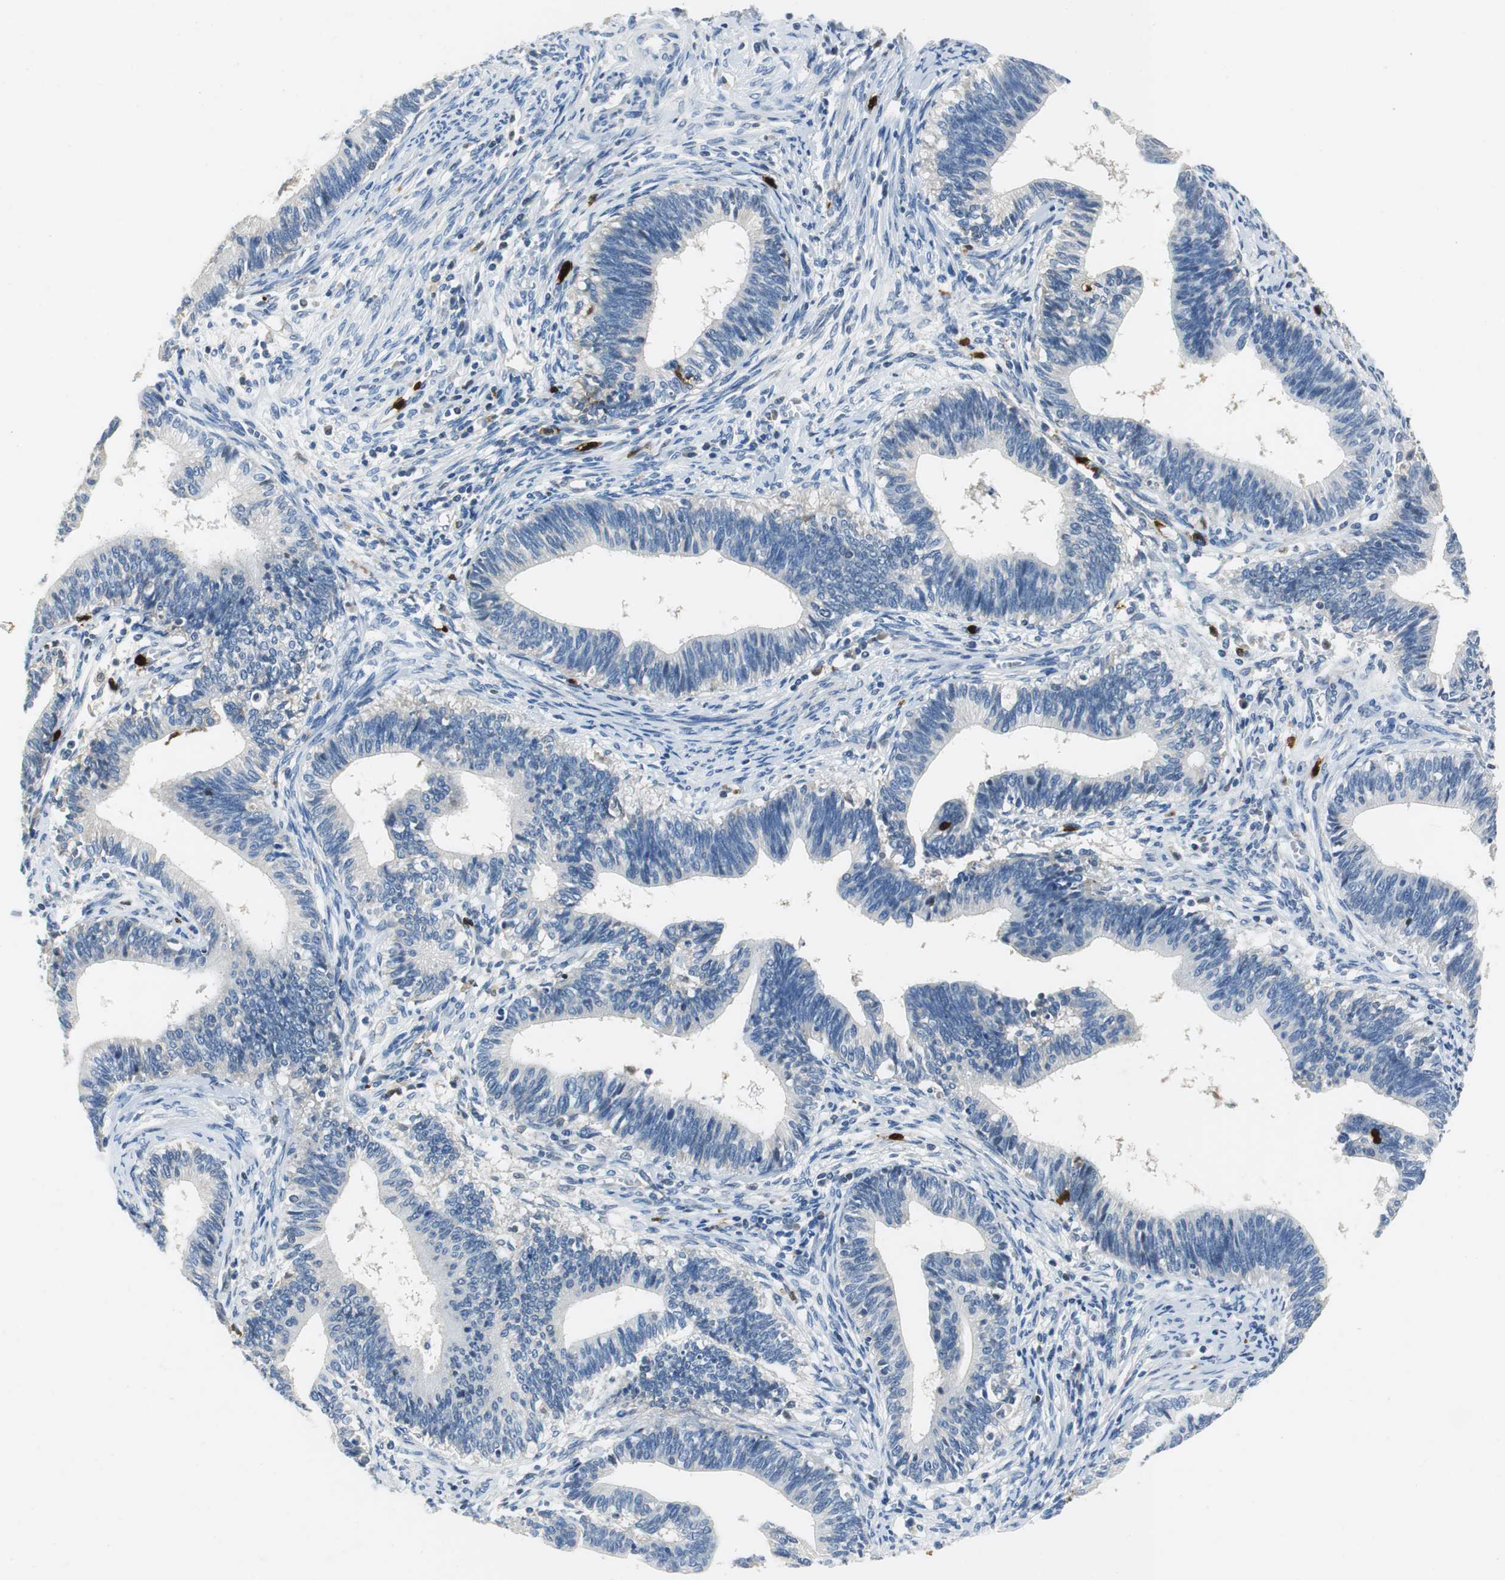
{"staining": {"intensity": "negative", "quantity": "none", "location": "none"}, "tissue": "cervical cancer", "cell_type": "Tumor cells", "image_type": "cancer", "snomed": [{"axis": "morphology", "description": "Adenocarcinoma, NOS"}, {"axis": "topography", "description": "Cervix"}], "caption": "IHC photomicrograph of neoplastic tissue: cervical cancer (adenocarcinoma) stained with DAB demonstrates no significant protein positivity in tumor cells.", "gene": "ORM1", "patient": {"sex": "female", "age": 44}}